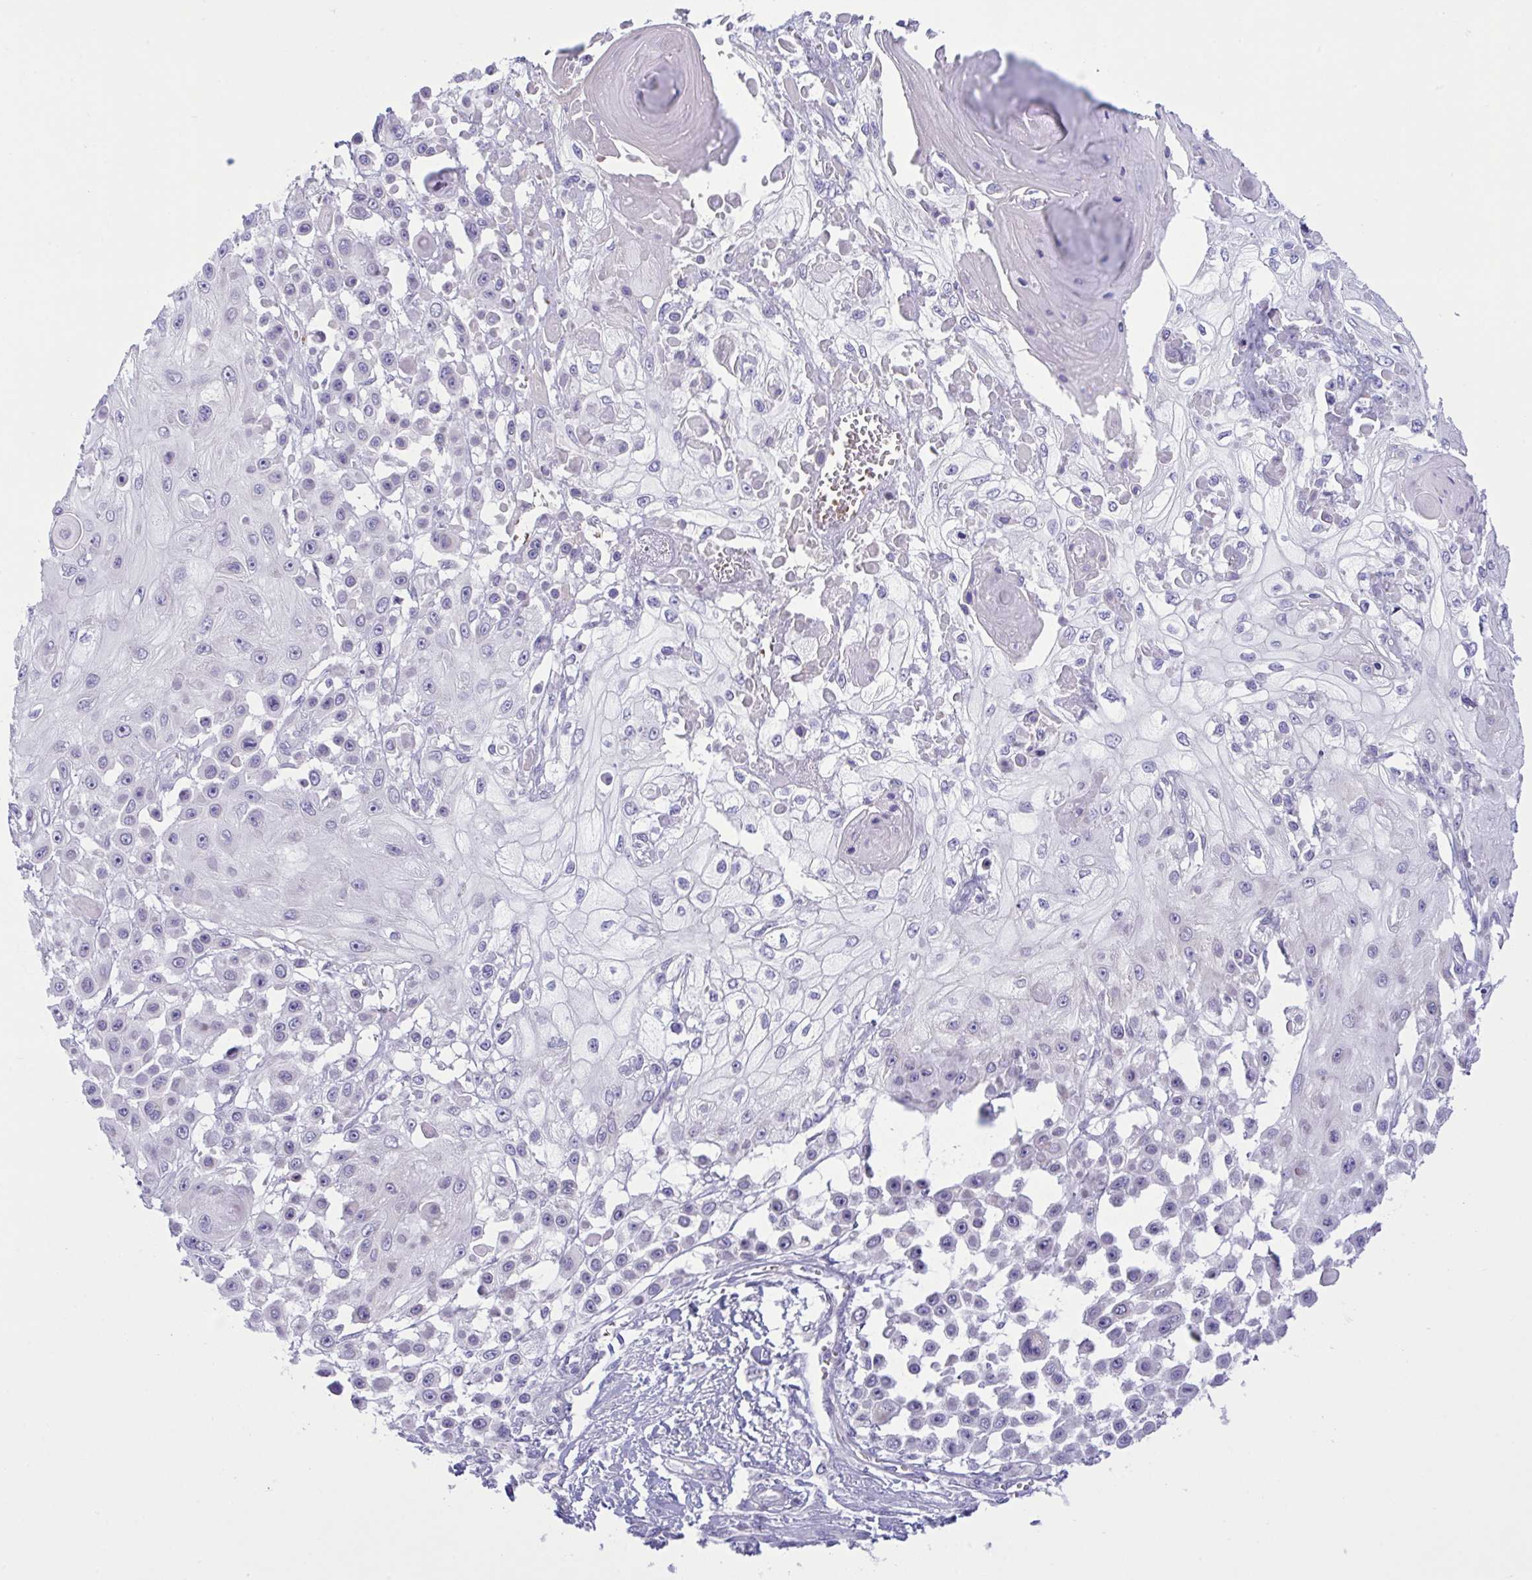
{"staining": {"intensity": "negative", "quantity": "none", "location": "none"}, "tissue": "skin cancer", "cell_type": "Tumor cells", "image_type": "cancer", "snomed": [{"axis": "morphology", "description": "Squamous cell carcinoma, NOS"}, {"axis": "topography", "description": "Skin"}], "caption": "There is no significant positivity in tumor cells of skin cancer (squamous cell carcinoma). The staining was performed using DAB (3,3'-diaminobenzidine) to visualize the protein expression in brown, while the nuclei were stained in blue with hematoxylin (Magnification: 20x).", "gene": "VWC2", "patient": {"sex": "male", "age": 67}}